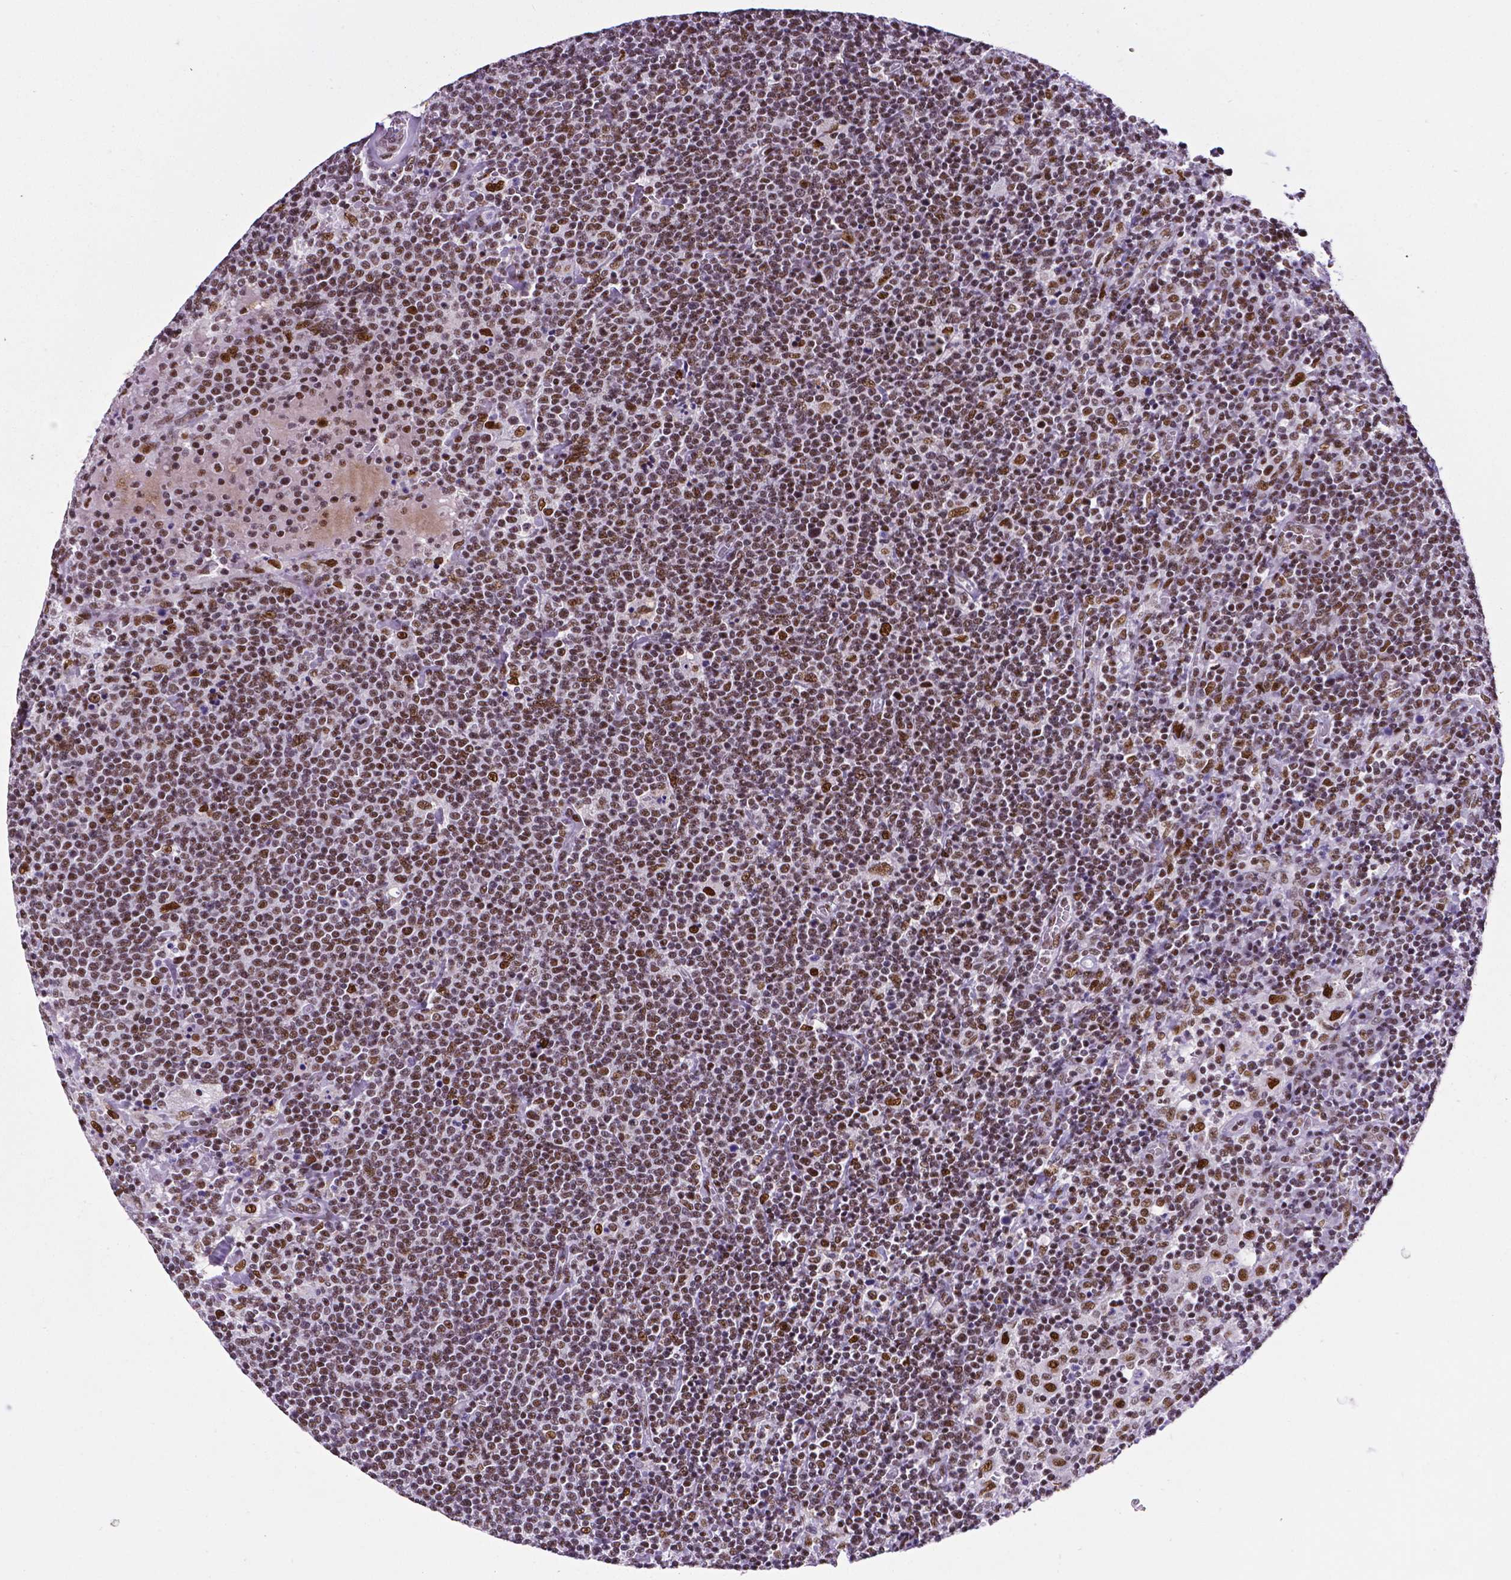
{"staining": {"intensity": "moderate", "quantity": ">75%", "location": "nuclear"}, "tissue": "lymphoma", "cell_type": "Tumor cells", "image_type": "cancer", "snomed": [{"axis": "morphology", "description": "Malignant lymphoma, non-Hodgkin's type, High grade"}, {"axis": "topography", "description": "Lymph node"}], "caption": "Immunohistochemical staining of high-grade malignant lymphoma, non-Hodgkin's type shows medium levels of moderate nuclear protein staining in approximately >75% of tumor cells. (DAB (3,3'-diaminobenzidine) = brown stain, brightfield microscopy at high magnification).", "gene": "REST", "patient": {"sex": "male", "age": 61}}